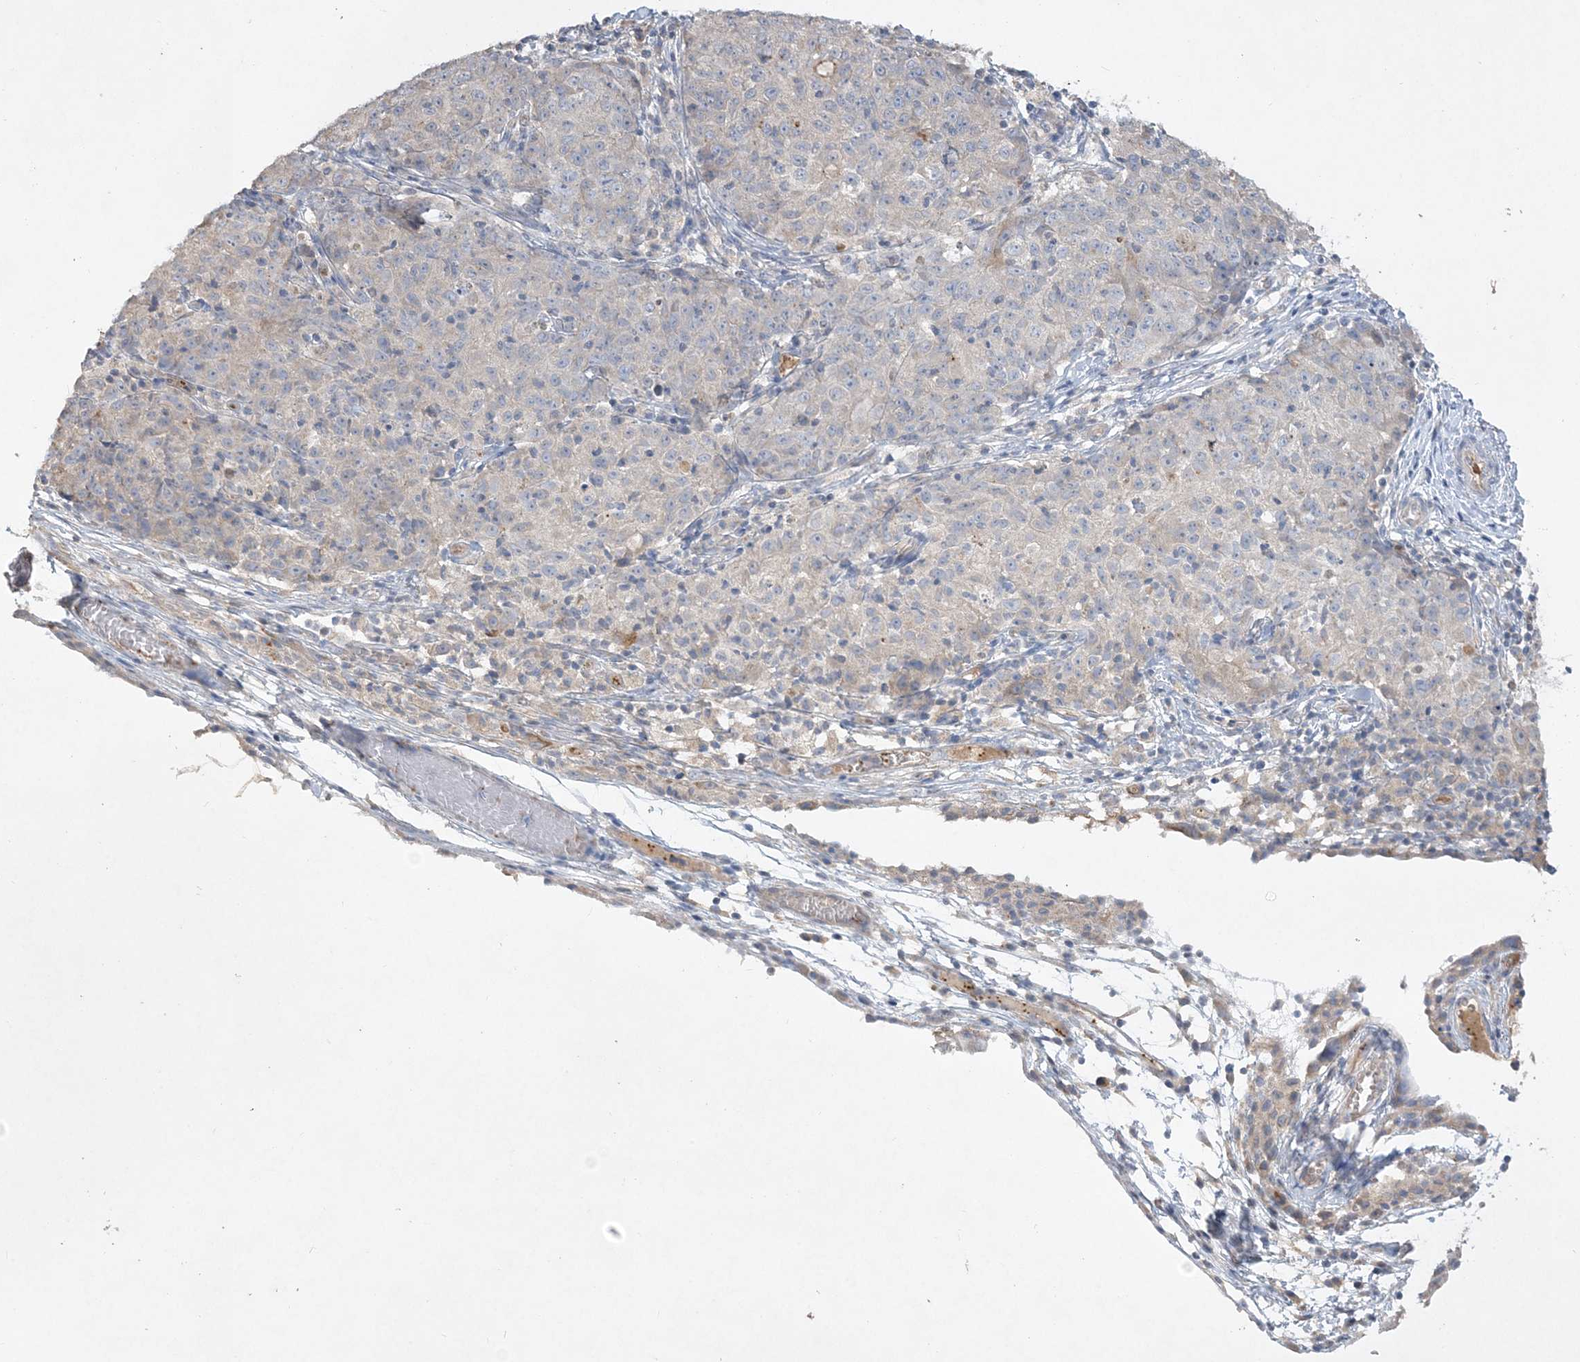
{"staining": {"intensity": "negative", "quantity": "none", "location": "none"}, "tissue": "ovarian cancer", "cell_type": "Tumor cells", "image_type": "cancer", "snomed": [{"axis": "morphology", "description": "Carcinoma, endometroid"}, {"axis": "topography", "description": "Ovary"}], "caption": "Histopathology image shows no significant protein staining in tumor cells of ovarian cancer.", "gene": "ADCK2", "patient": {"sex": "female", "age": 42}}